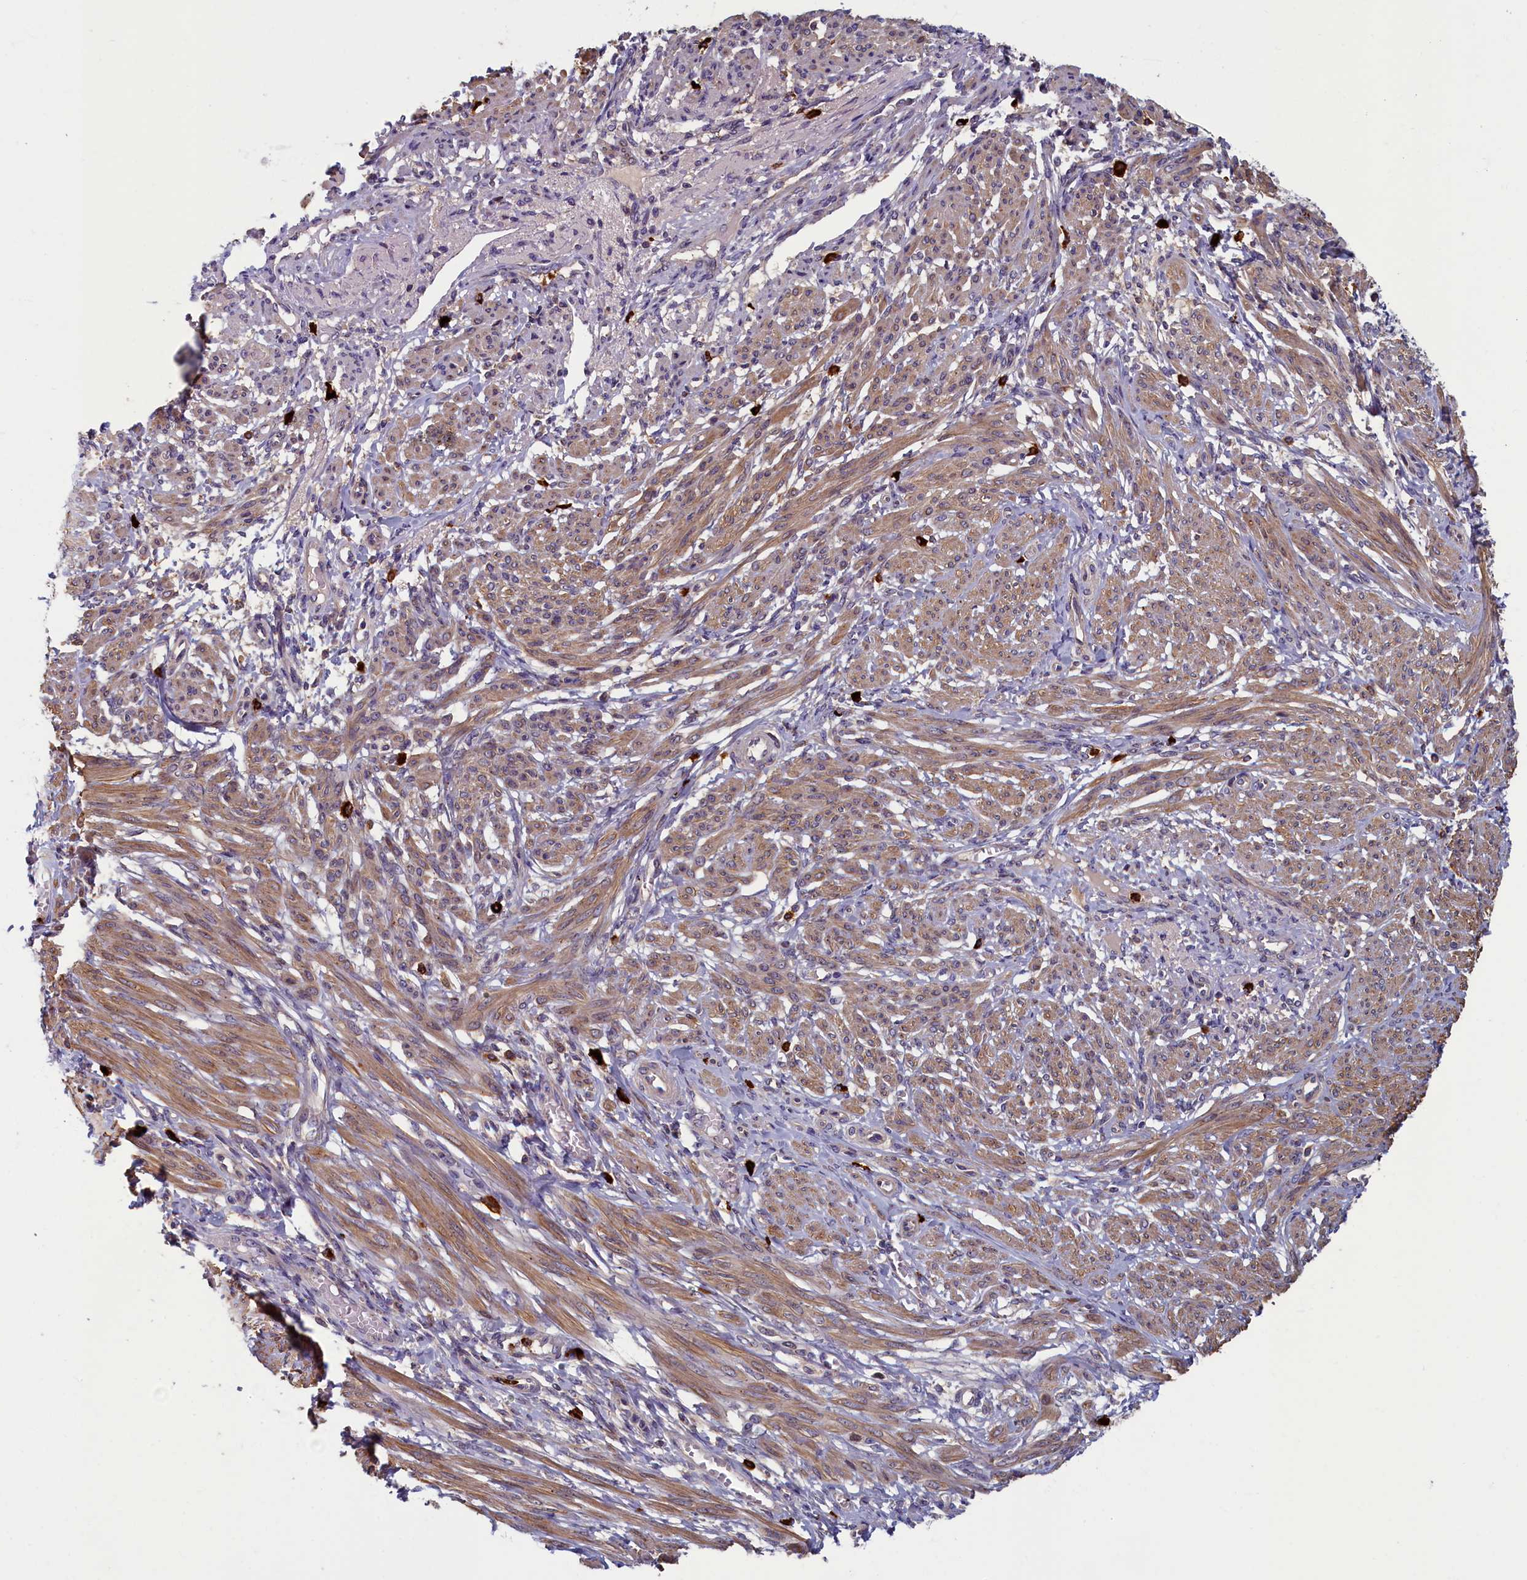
{"staining": {"intensity": "moderate", "quantity": "25%-75%", "location": "cytoplasmic/membranous"}, "tissue": "smooth muscle", "cell_type": "Smooth muscle cells", "image_type": "normal", "snomed": [{"axis": "morphology", "description": "Normal tissue, NOS"}, {"axis": "topography", "description": "Smooth muscle"}], "caption": "Smooth muscle stained for a protein (brown) exhibits moderate cytoplasmic/membranous positive staining in about 25%-75% of smooth muscle cells.", "gene": "TNK2", "patient": {"sex": "female", "age": 39}}